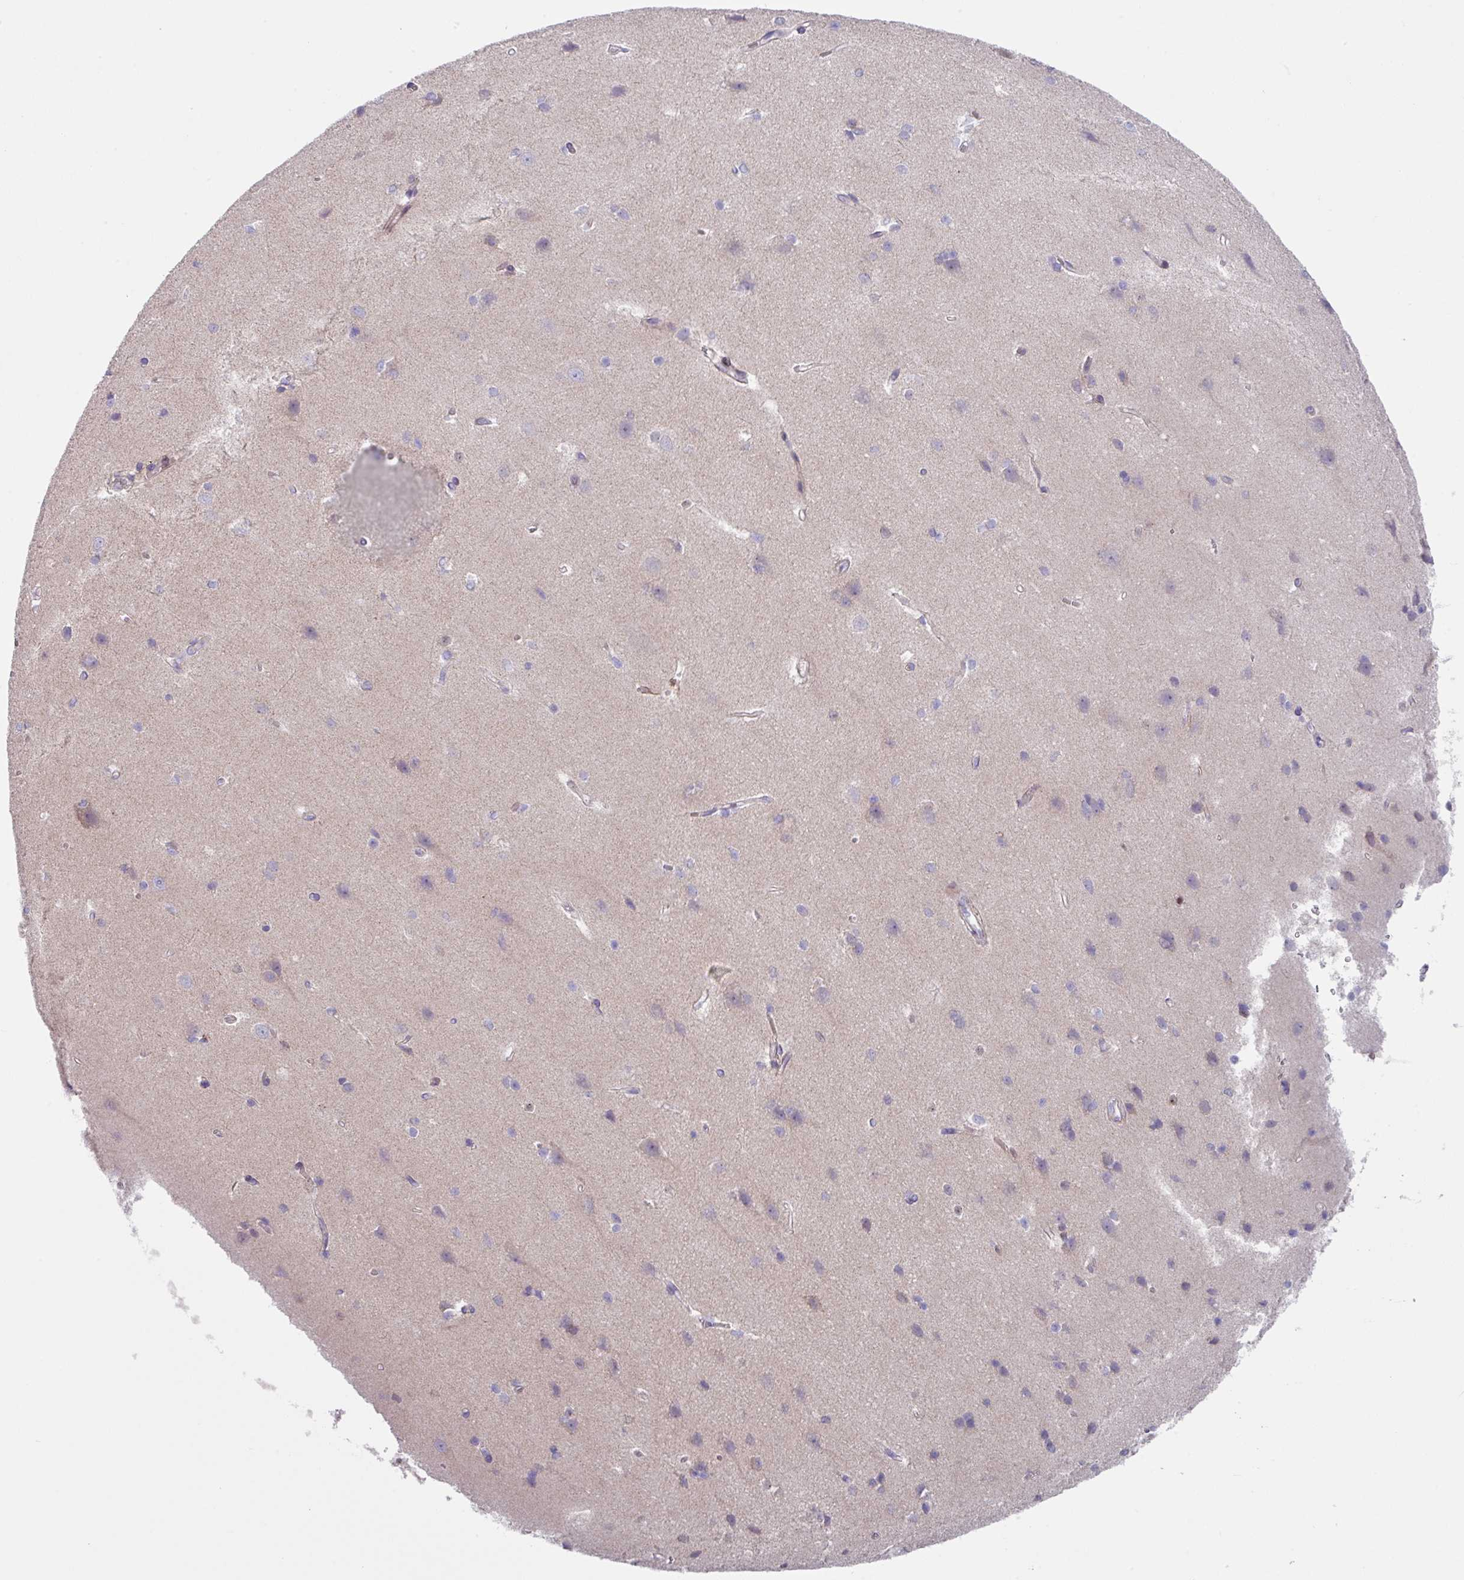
{"staining": {"intensity": "negative", "quantity": "none", "location": "none"}, "tissue": "cerebral cortex", "cell_type": "Endothelial cells", "image_type": "normal", "snomed": [{"axis": "morphology", "description": "Normal tissue, NOS"}, {"axis": "topography", "description": "Cerebral cortex"}], "caption": "Immunohistochemistry (IHC) micrograph of unremarkable cerebral cortex: human cerebral cortex stained with DAB shows no significant protein expression in endothelial cells. The staining is performed using DAB brown chromogen with nuclei counter-stained in using hematoxylin.", "gene": "IQCJ", "patient": {"sex": "male", "age": 37}}